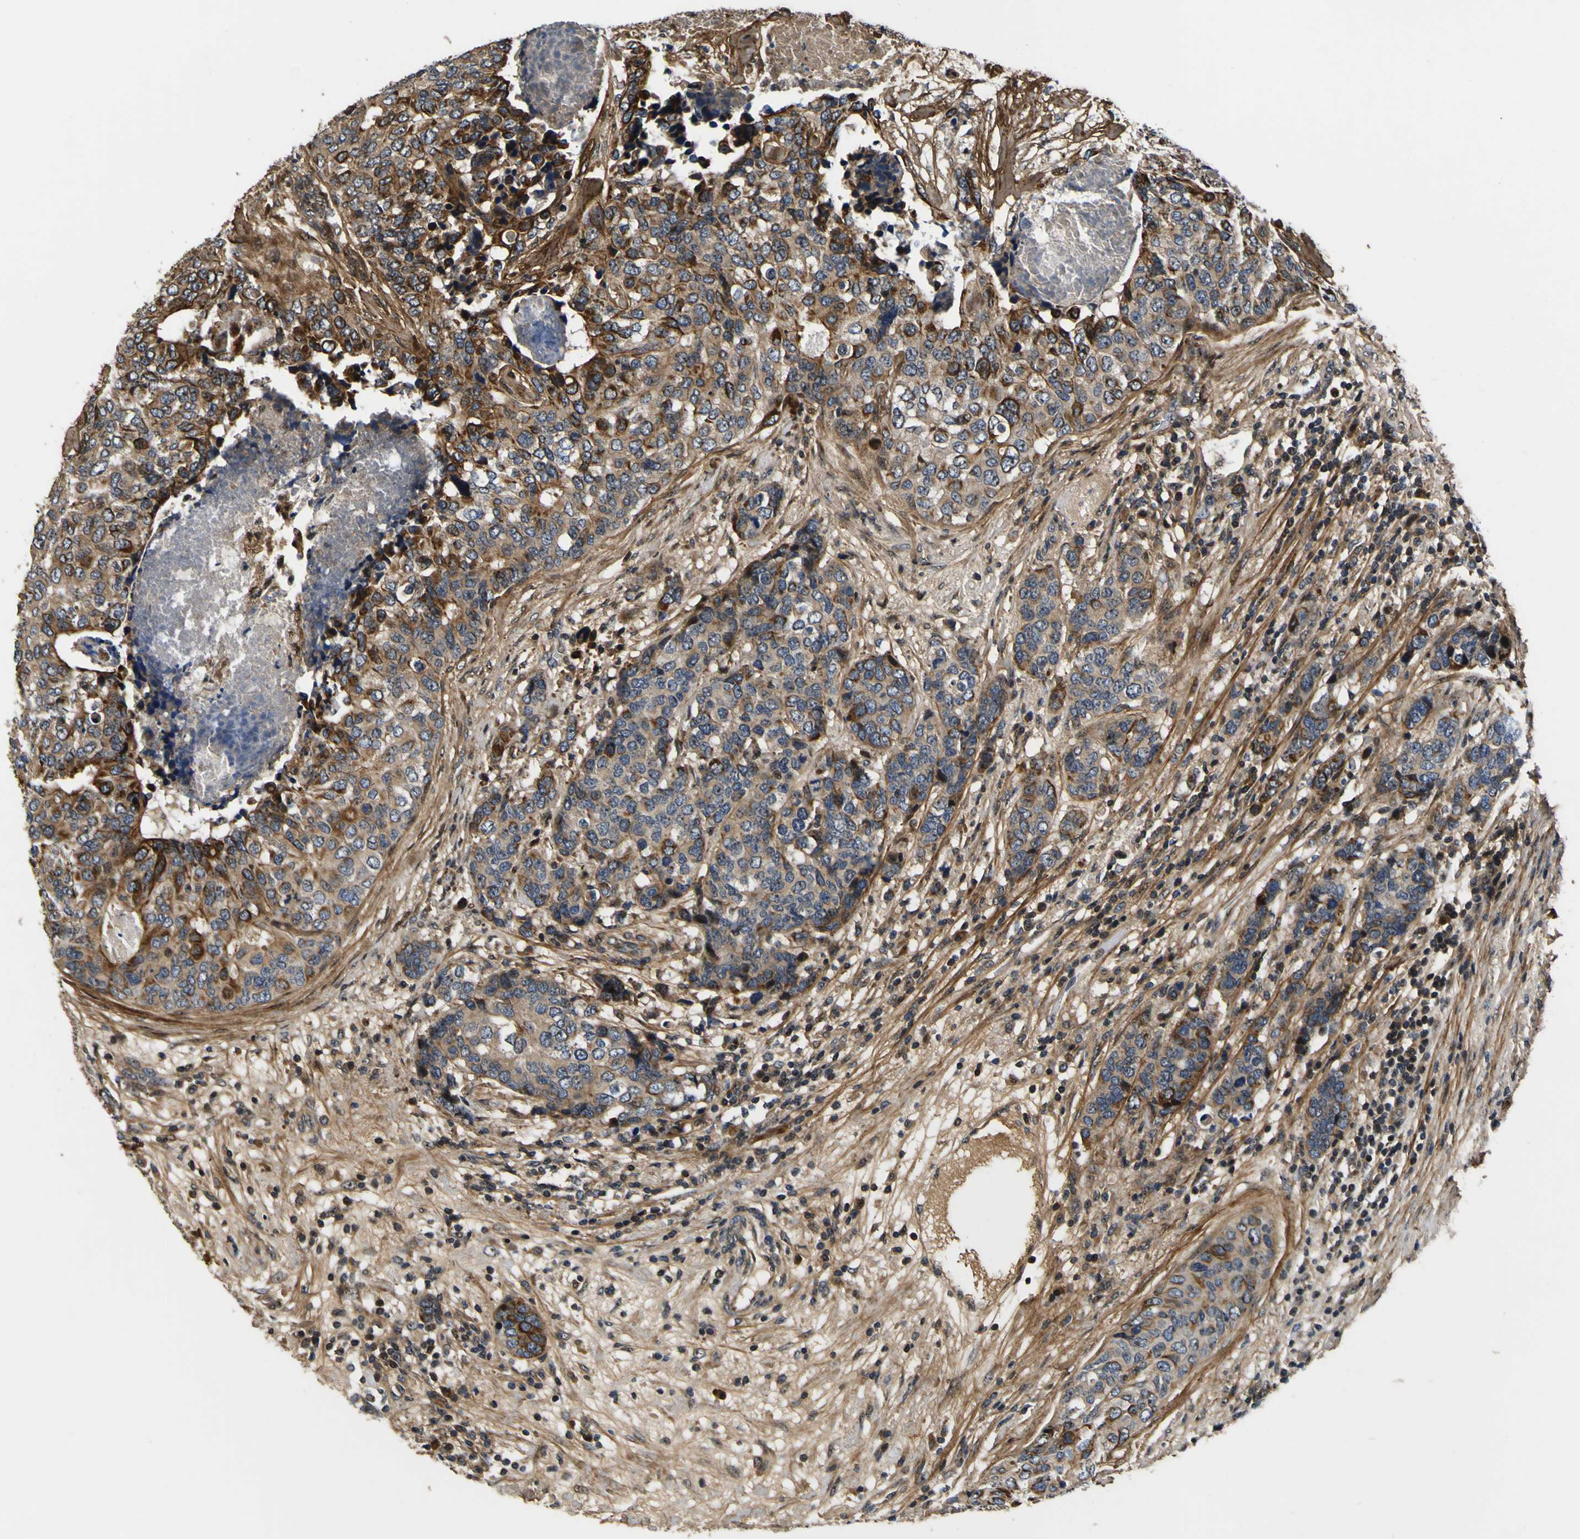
{"staining": {"intensity": "moderate", "quantity": "25%-75%", "location": "cytoplasmic/membranous"}, "tissue": "breast cancer", "cell_type": "Tumor cells", "image_type": "cancer", "snomed": [{"axis": "morphology", "description": "Lobular carcinoma"}, {"axis": "topography", "description": "Breast"}], "caption": "Human breast cancer stained with a protein marker demonstrates moderate staining in tumor cells.", "gene": "LRP4", "patient": {"sex": "female", "age": 59}}